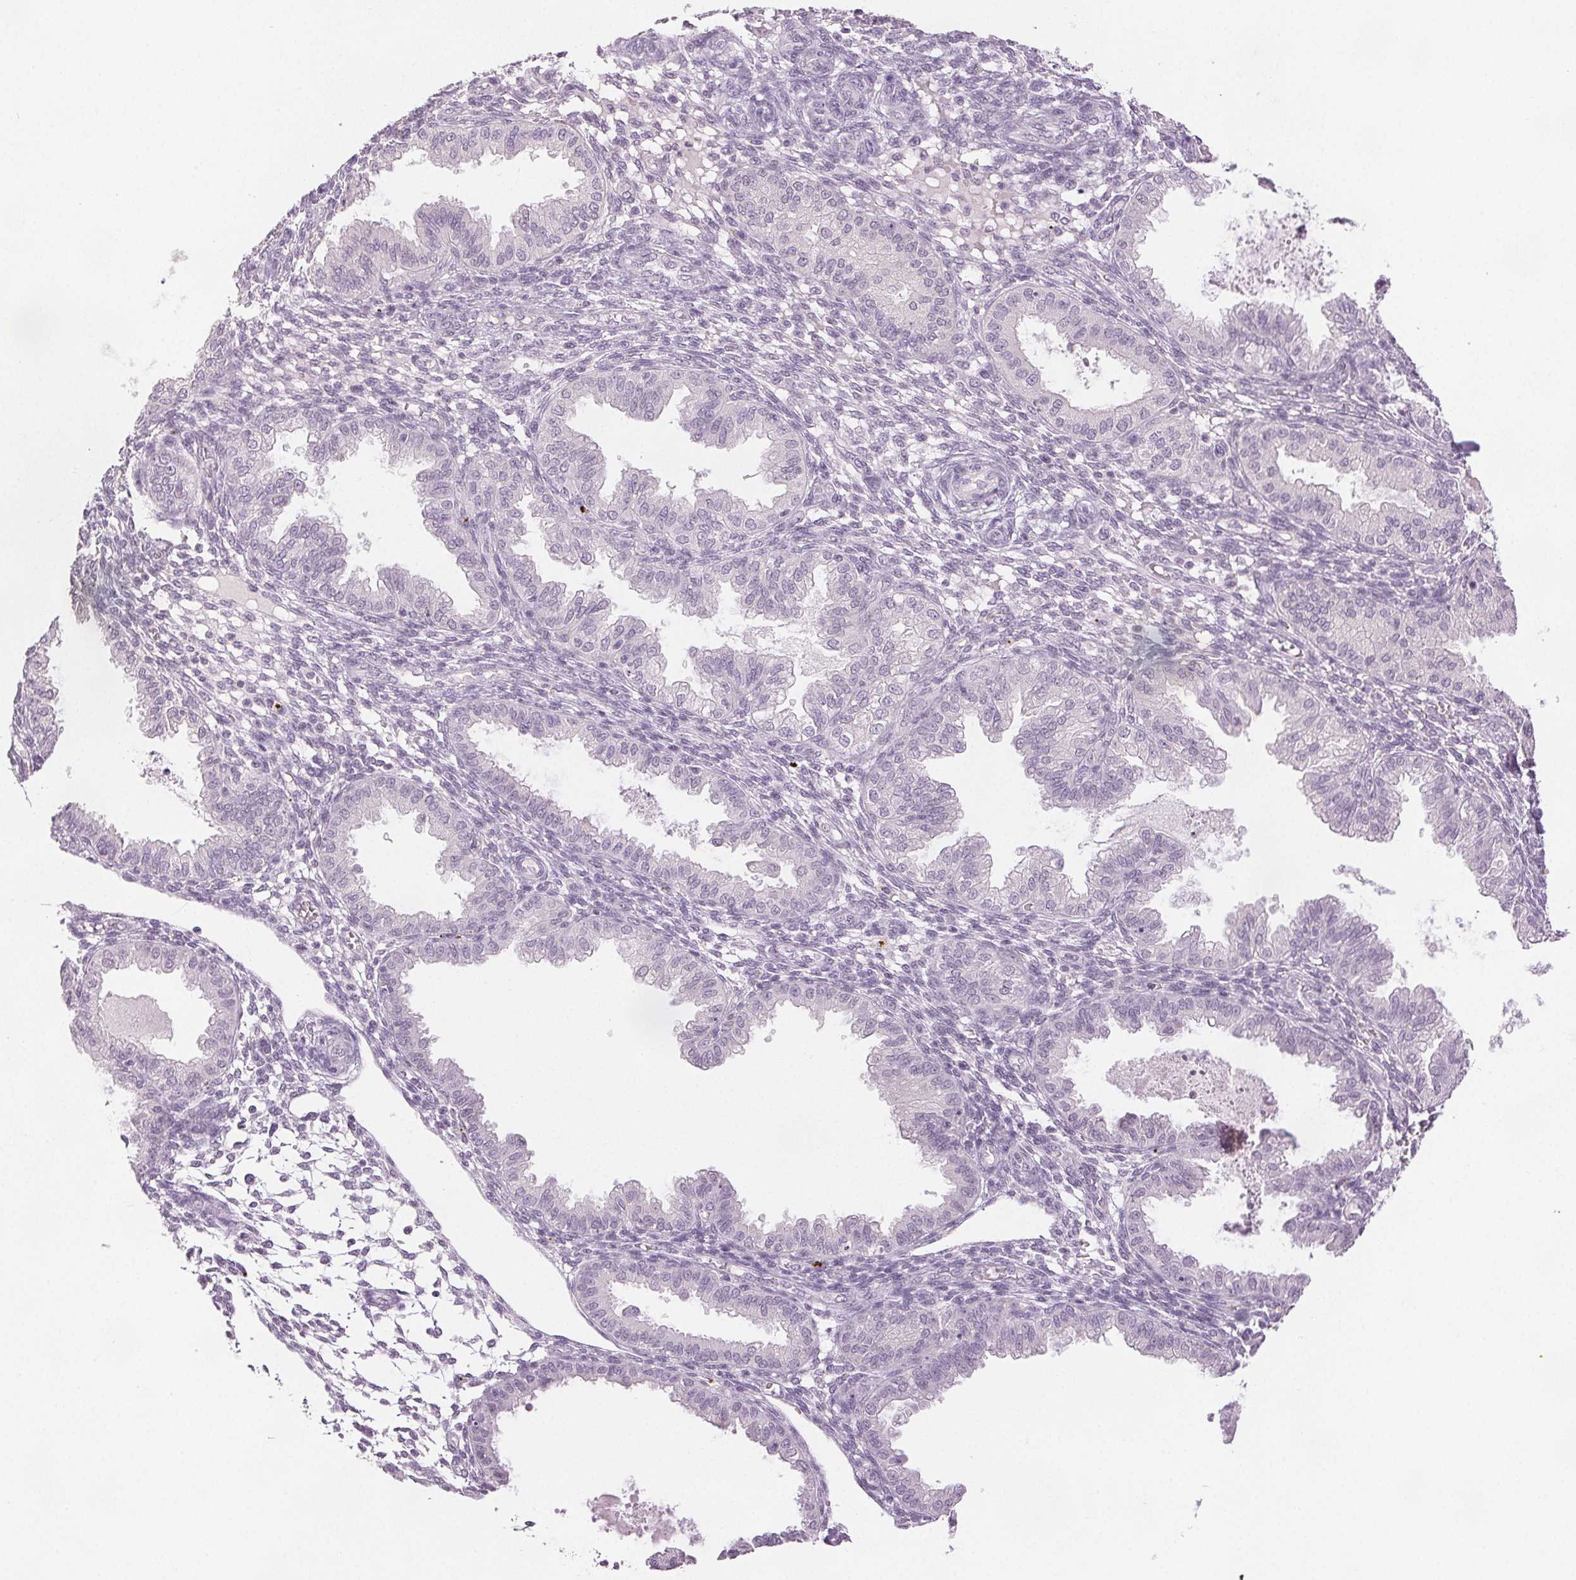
{"staining": {"intensity": "negative", "quantity": "none", "location": "none"}, "tissue": "endometrium", "cell_type": "Cells in endometrial stroma", "image_type": "normal", "snomed": [{"axis": "morphology", "description": "Normal tissue, NOS"}, {"axis": "topography", "description": "Endometrium"}], "caption": "This histopathology image is of normal endometrium stained with immunohistochemistry to label a protein in brown with the nuclei are counter-stained blue. There is no positivity in cells in endometrial stroma.", "gene": "SCGN", "patient": {"sex": "female", "age": 33}}